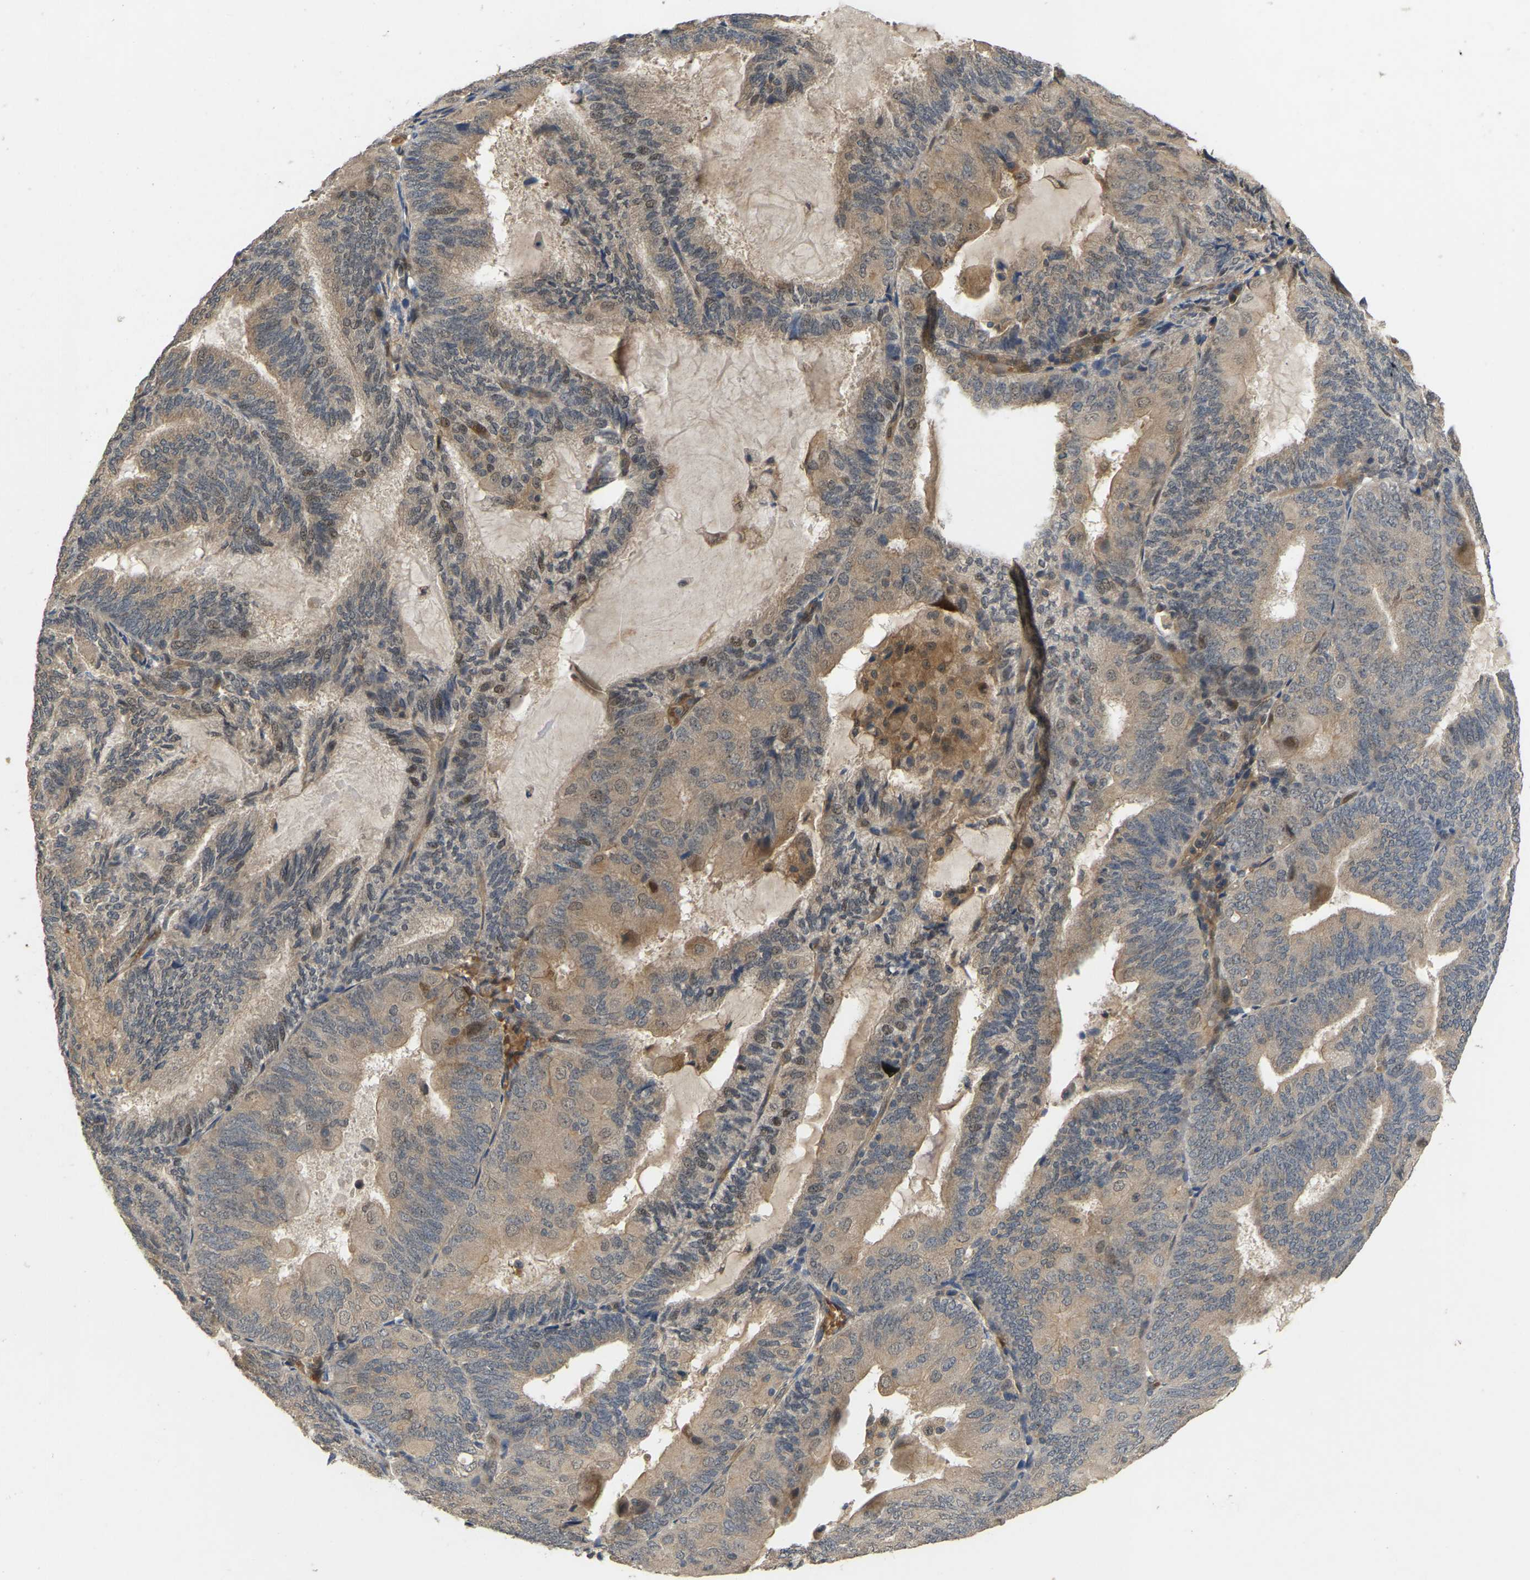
{"staining": {"intensity": "weak", "quantity": "25%-75%", "location": "cytoplasmic/membranous,nuclear"}, "tissue": "endometrial cancer", "cell_type": "Tumor cells", "image_type": "cancer", "snomed": [{"axis": "morphology", "description": "Adenocarcinoma, NOS"}, {"axis": "topography", "description": "Endometrium"}], "caption": "DAB immunohistochemical staining of adenocarcinoma (endometrial) demonstrates weak cytoplasmic/membranous and nuclear protein expression in about 25%-75% of tumor cells. (DAB (3,3'-diaminobenzidine) IHC with brightfield microscopy, high magnification).", "gene": "LIMK2", "patient": {"sex": "female", "age": 81}}